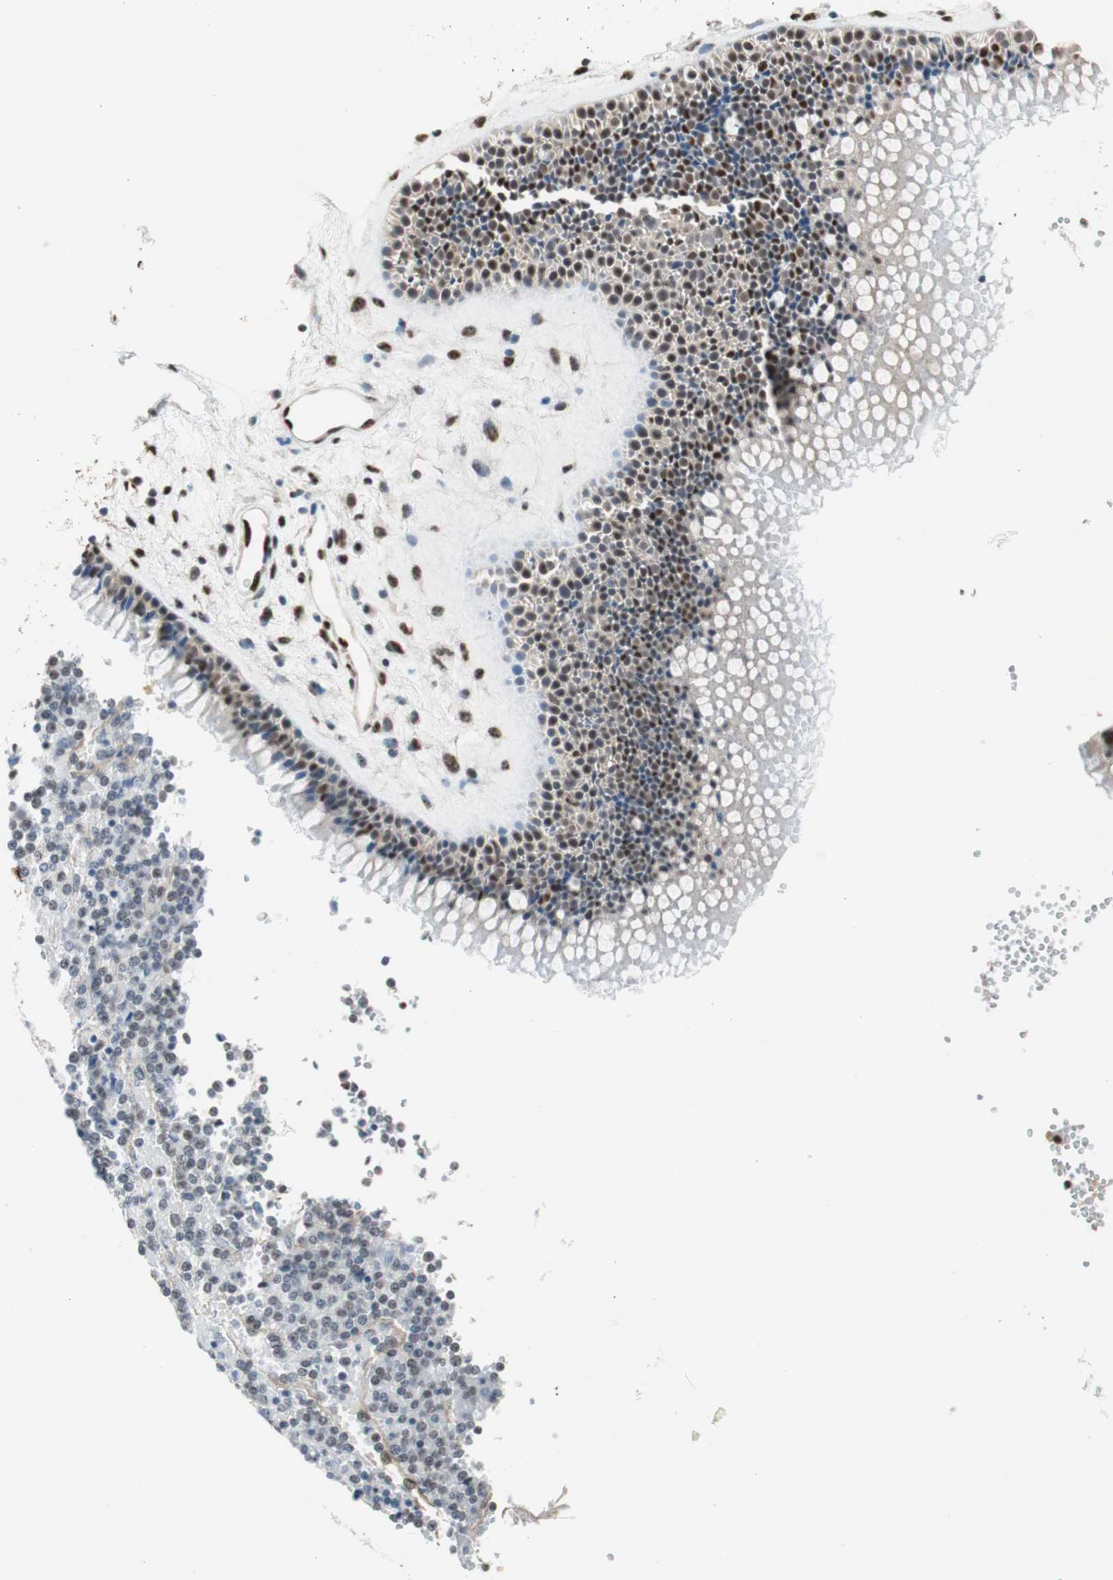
{"staining": {"intensity": "moderate", "quantity": "25%-75%", "location": "nuclear"}, "tissue": "nasopharynx", "cell_type": "Respiratory epithelial cells", "image_type": "normal", "snomed": [{"axis": "morphology", "description": "Normal tissue, NOS"}, {"axis": "morphology", "description": "Inflammation, NOS"}, {"axis": "topography", "description": "Nasopharynx"}], "caption": "Brown immunohistochemical staining in benign human nasopharynx displays moderate nuclear positivity in about 25%-75% of respiratory epithelial cells.", "gene": "PML", "patient": {"sex": "male", "age": 48}}